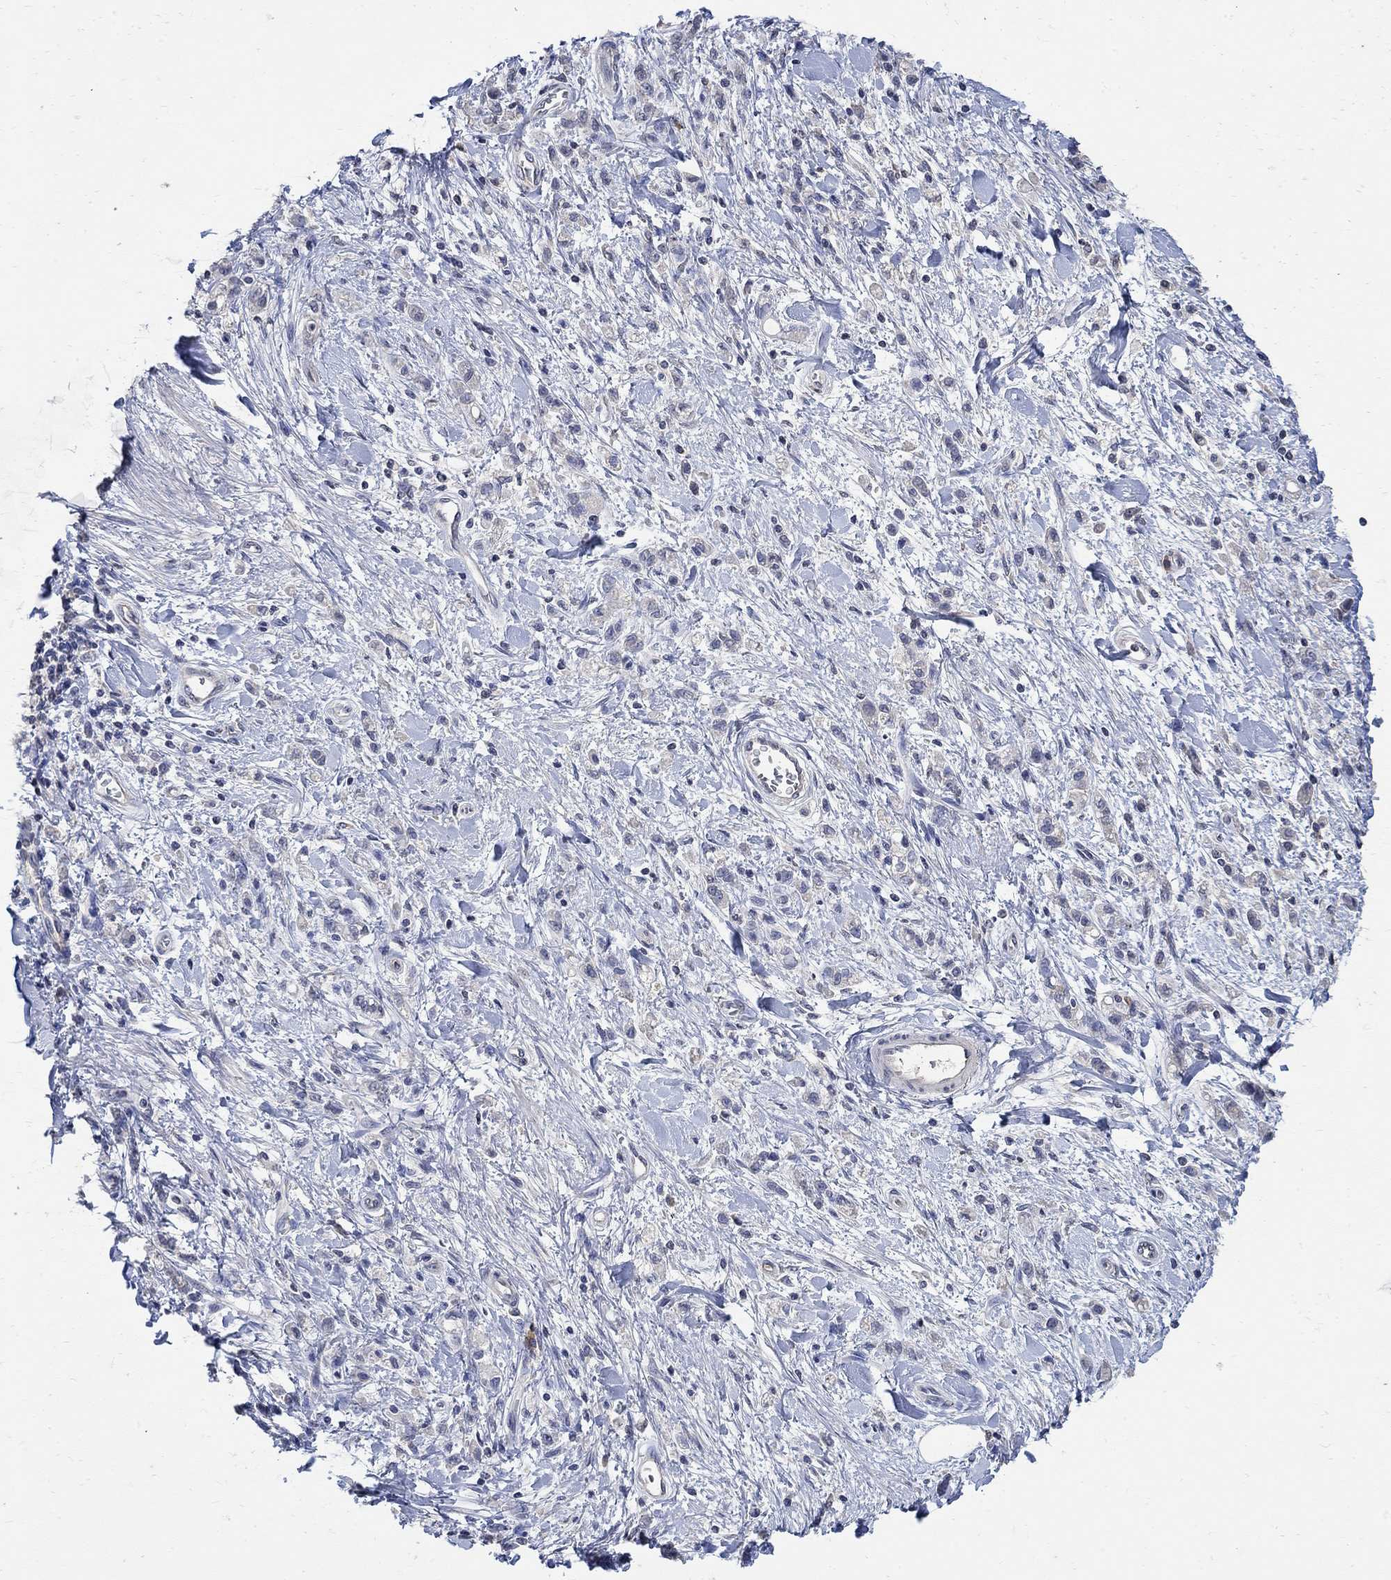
{"staining": {"intensity": "negative", "quantity": "none", "location": "none"}, "tissue": "stomach cancer", "cell_type": "Tumor cells", "image_type": "cancer", "snomed": [{"axis": "morphology", "description": "Adenocarcinoma, NOS"}, {"axis": "topography", "description": "Stomach"}], "caption": "This is an immunohistochemistry (IHC) image of stomach cancer (adenocarcinoma). There is no positivity in tumor cells.", "gene": "TMEM169", "patient": {"sex": "male", "age": 77}}